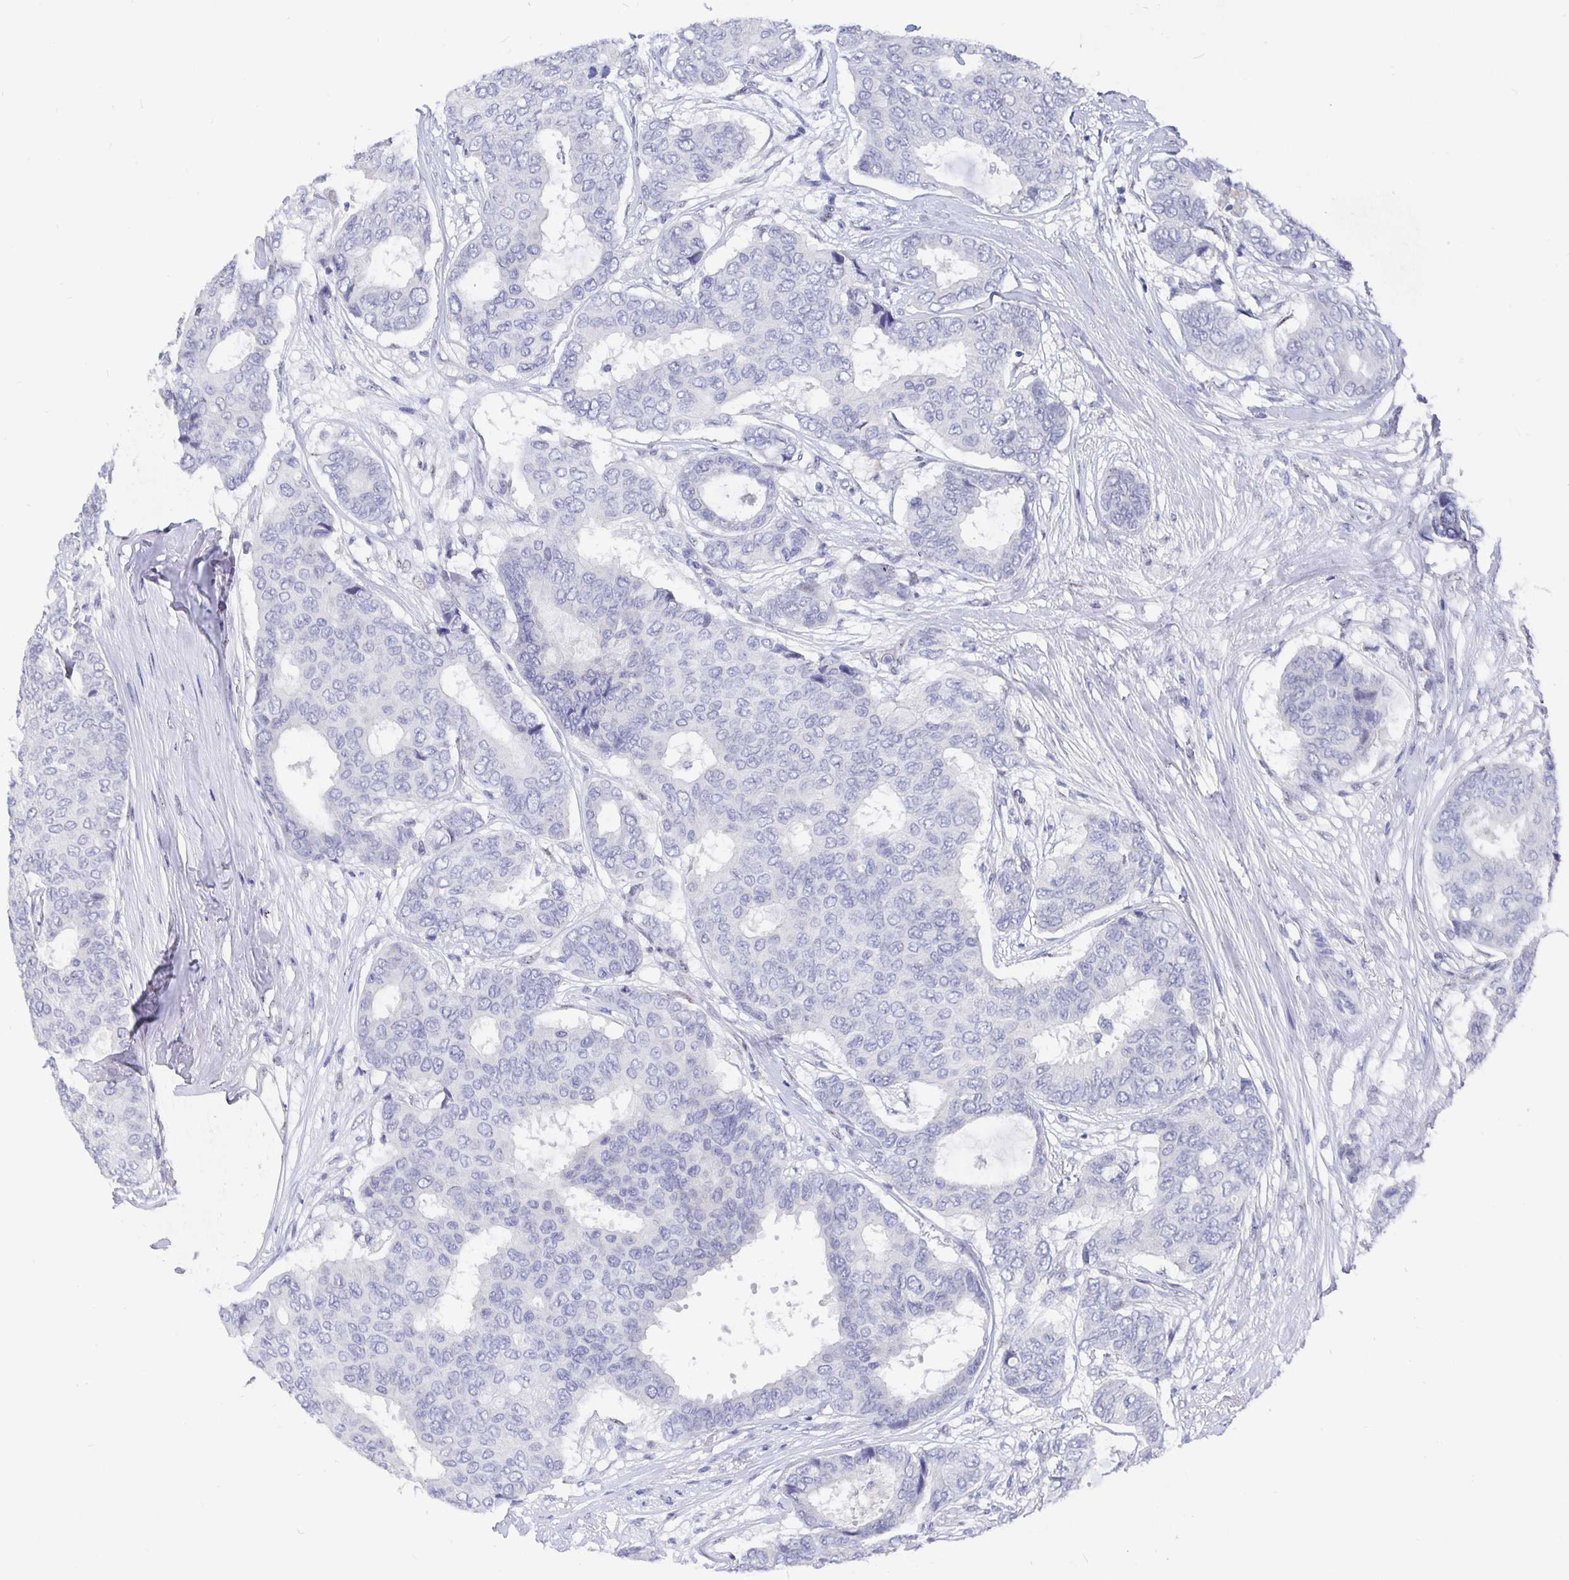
{"staining": {"intensity": "negative", "quantity": "none", "location": "none"}, "tissue": "breast cancer", "cell_type": "Tumor cells", "image_type": "cancer", "snomed": [{"axis": "morphology", "description": "Duct carcinoma"}, {"axis": "topography", "description": "Breast"}], "caption": "DAB (3,3'-diaminobenzidine) immunohistochemical staining of breast cancer reveals no significant positivity in tumor cells.", "gene": "SMOC1", "patient": {"sex": "female", "age": 75}}